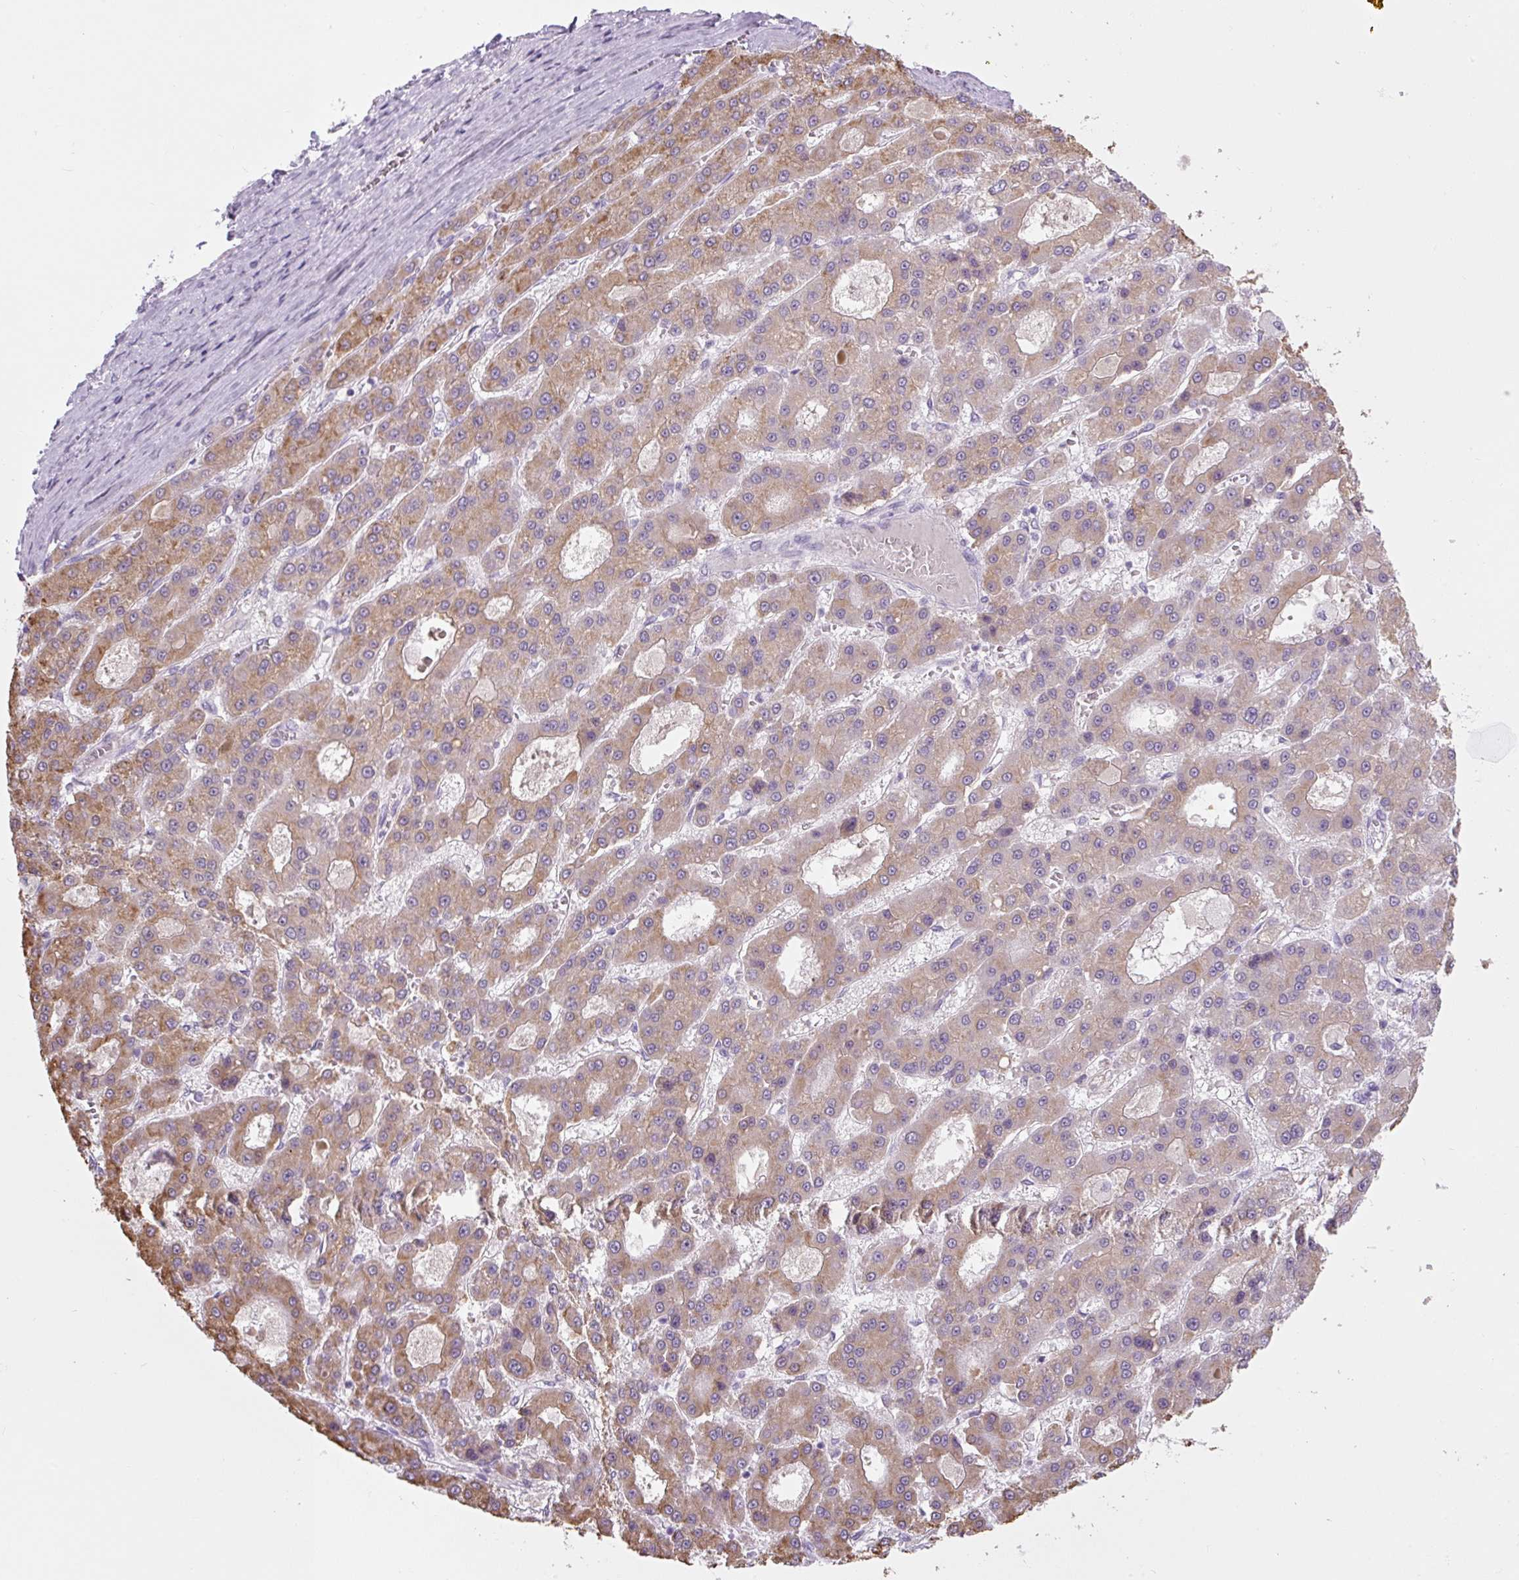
{"staining": {"intensity": "moderate", "quantity": ">75%", "location": "cytoplasmic/membranous"}, "tissue": "liver cancer", "cell_type": "Tumor cells", "image_type": "cancer", "snomed": [{"axis": "morphology", "description": "Carcinoma, Hepatocellular, NOS"}, {"axis": "topography", "description": "Liver"}], "caption": "Liver cancer (hepatocellular carcinoma) stained with a protein marker demonstrates moderate staining in tumor cells.", "gene": "COL9A2", "patient": {"sex": "male", "age": 70}}